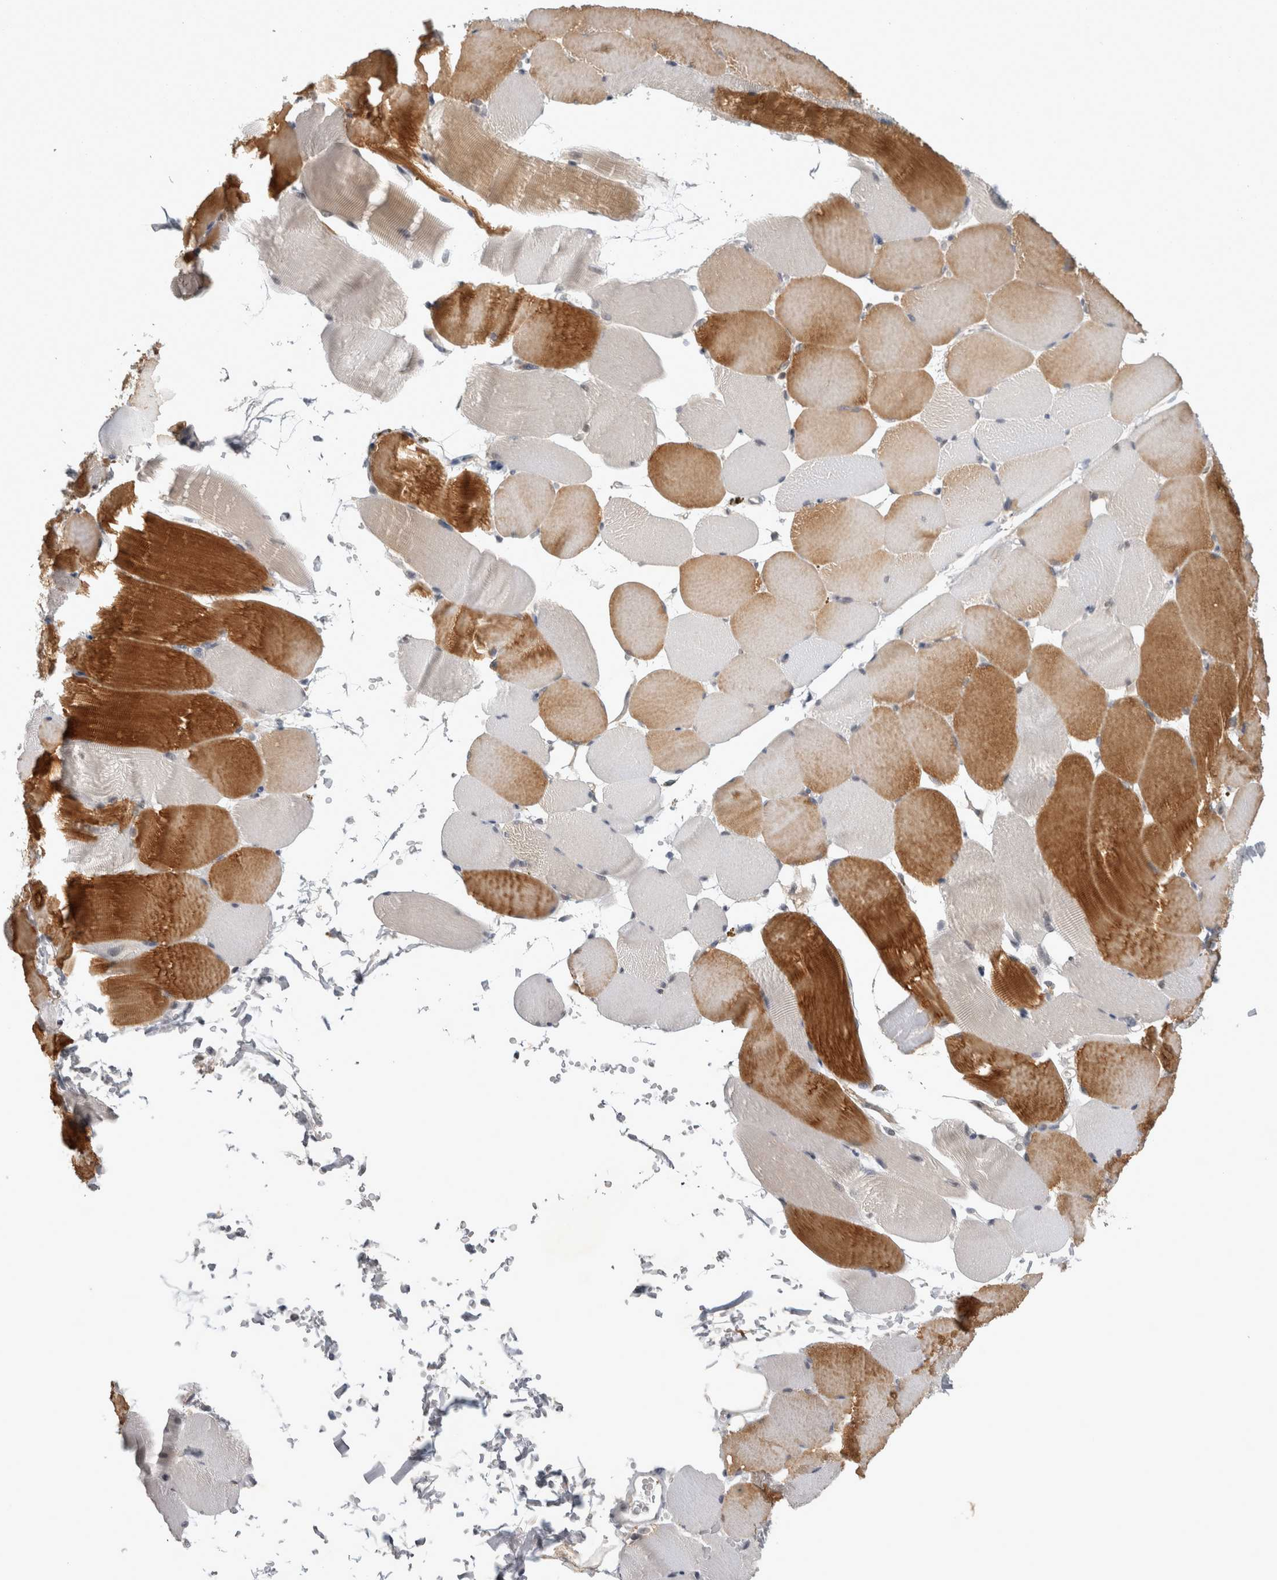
{"staining": {"intensity": "strong", "quantity": "25%-75%", "location": "cytoplasmic/membranous"}, "tissue": "skeletal muscle", "cell_type": "Myocytes", "image_type": "normal", "snomed": [{"axis": "morphology", "description": "Normal tissue, NOS"}, {"axis": "topography", "description": "Skeletal muscle"}, {"axis": "topography", "description": "Parathyroid gland"}], "caption": "Protein expression analysis of benign human skeletal muscle reveals strong cytoplasmic/membranous expression in about 25%-75% of myocytes.", "gene": "PSMB2", "patient": {"sex": "female", "age": 37}}